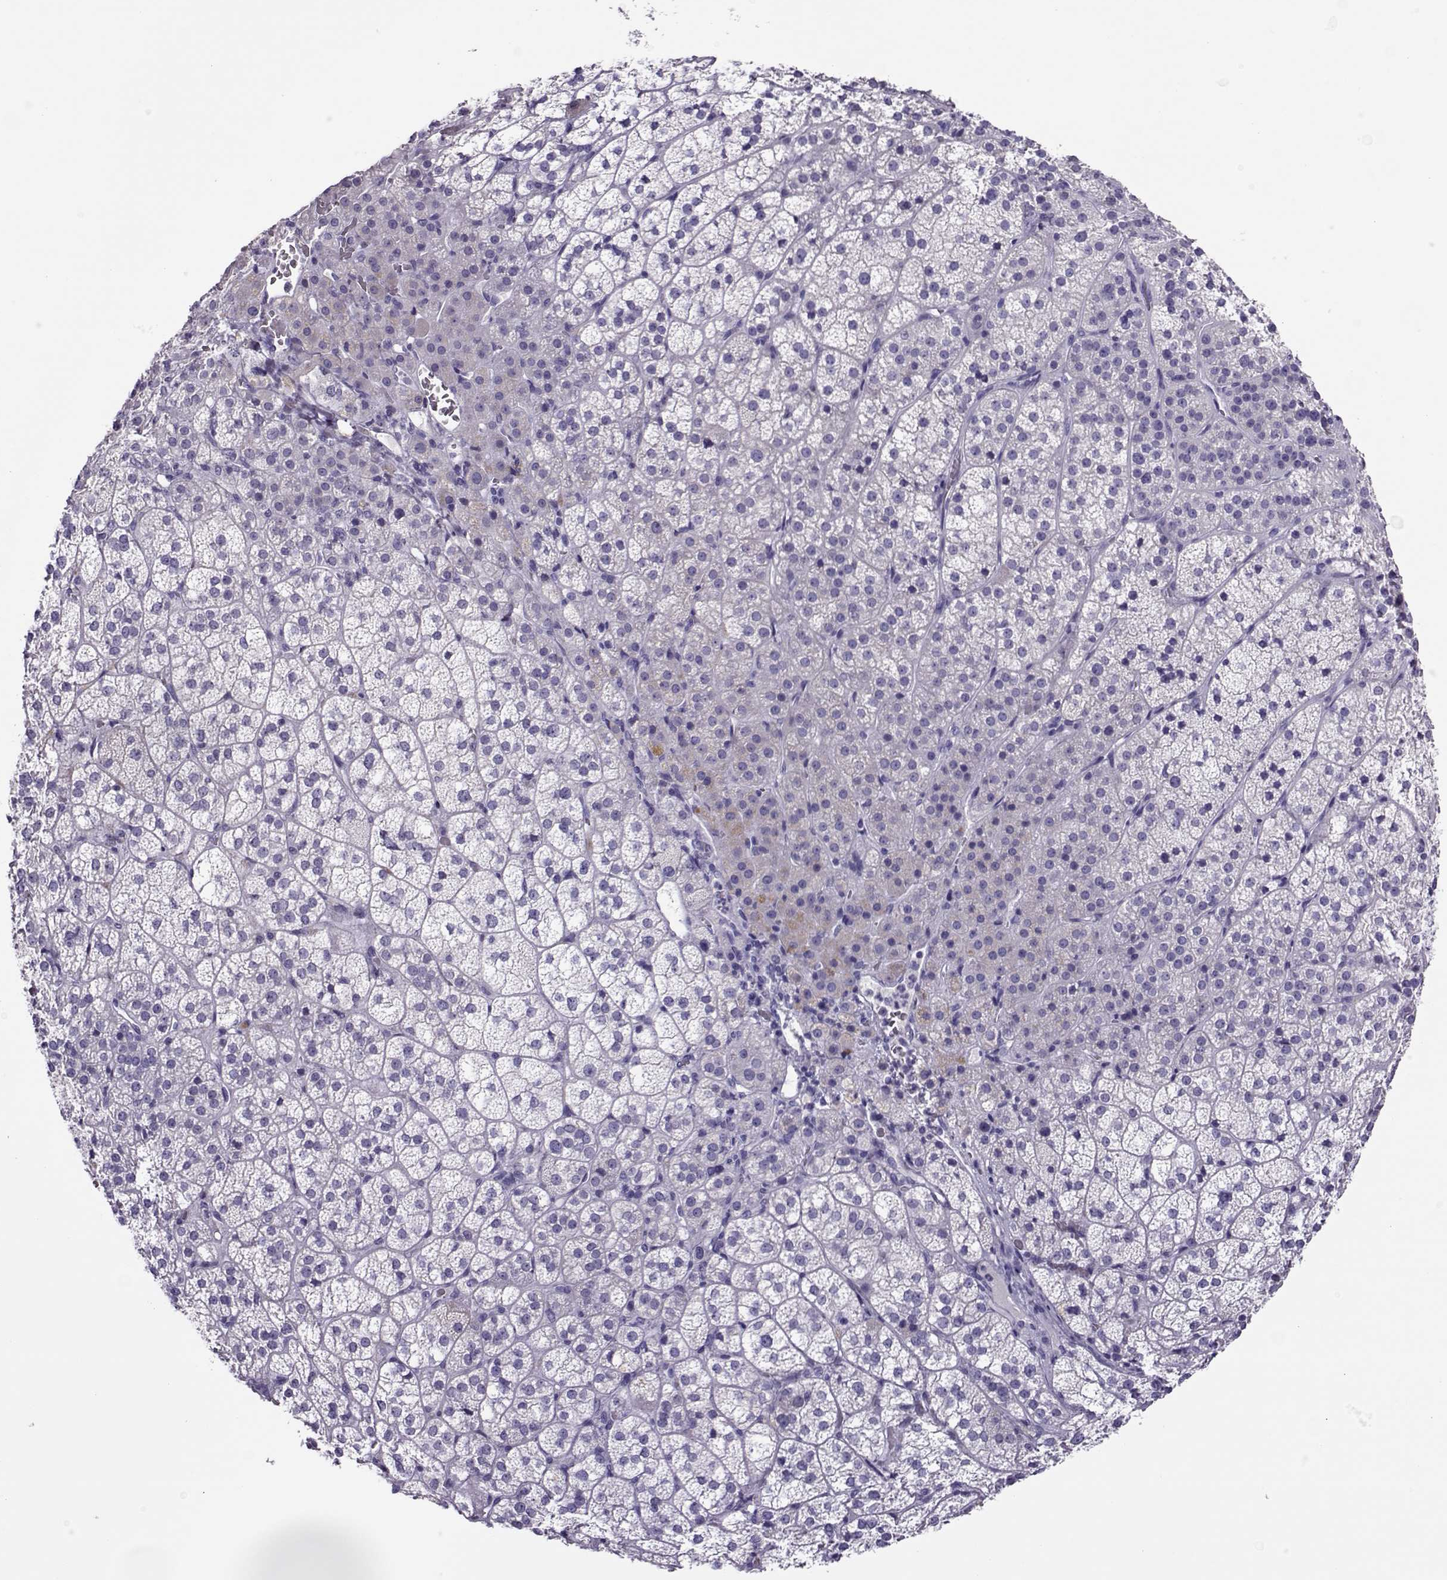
{"staining": {"intensity": "negative", "quantity": "none", "location": "none"}, "tissue": "adrenal gland", "cell_type": "Glandular cells", "image_type": "normal", "snomed": [{"axis": "morphology", "description": "Normal tissue, NOS"}, {"axis": "topography", "description": "Adrenal gland"}], "caption": "DAB immunohistochemical staining of benign human adrenal gland exhibits no significant expression in glandular cells. (DAB (3,3'-diaminobenzidine) IHC with hematoxylin counter stain).", "gene": "LINGO1", "patient": {"sex": "female", "age": 60}}